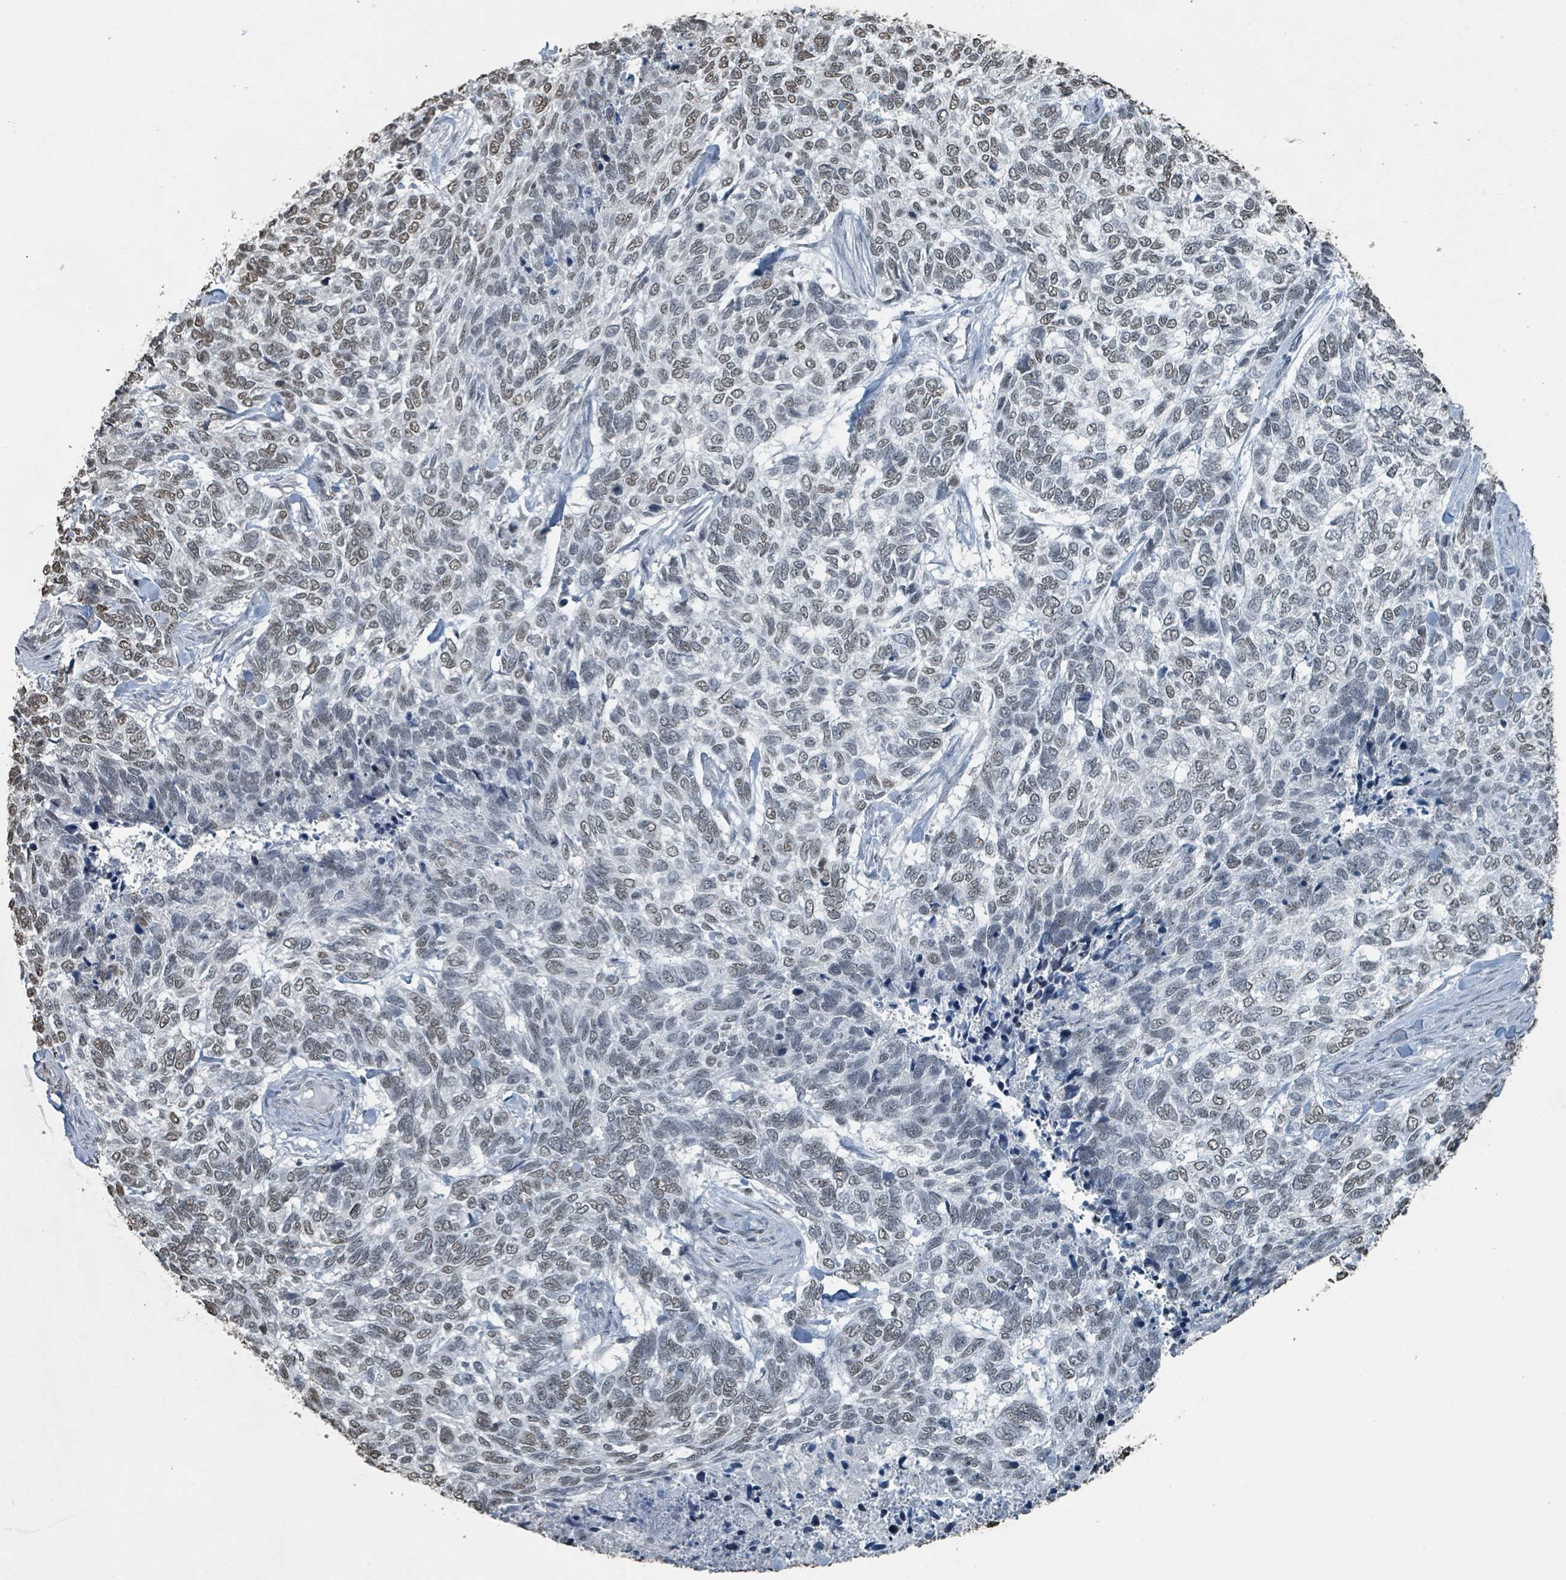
{"staining": {"intensity": "moderate", "quantity": "<25%", "location": "nuclear"}, "tissue": "skin cancer", "cell_type": "Tumor cells", "image_type": "cancer", "snomed": [{"axis": "morphology", "description": "Basal cell carcinoma"}, {"axis": "topography", "description": "Skin"}], "caption": "Protein staining by immunohistochemistry shows moderate nuclear staining in approximately <25% of tumor cells in basal cell carcinoma (skin).", "gene": "PHIP", "patient": {"sex": "female", "age": 65}}